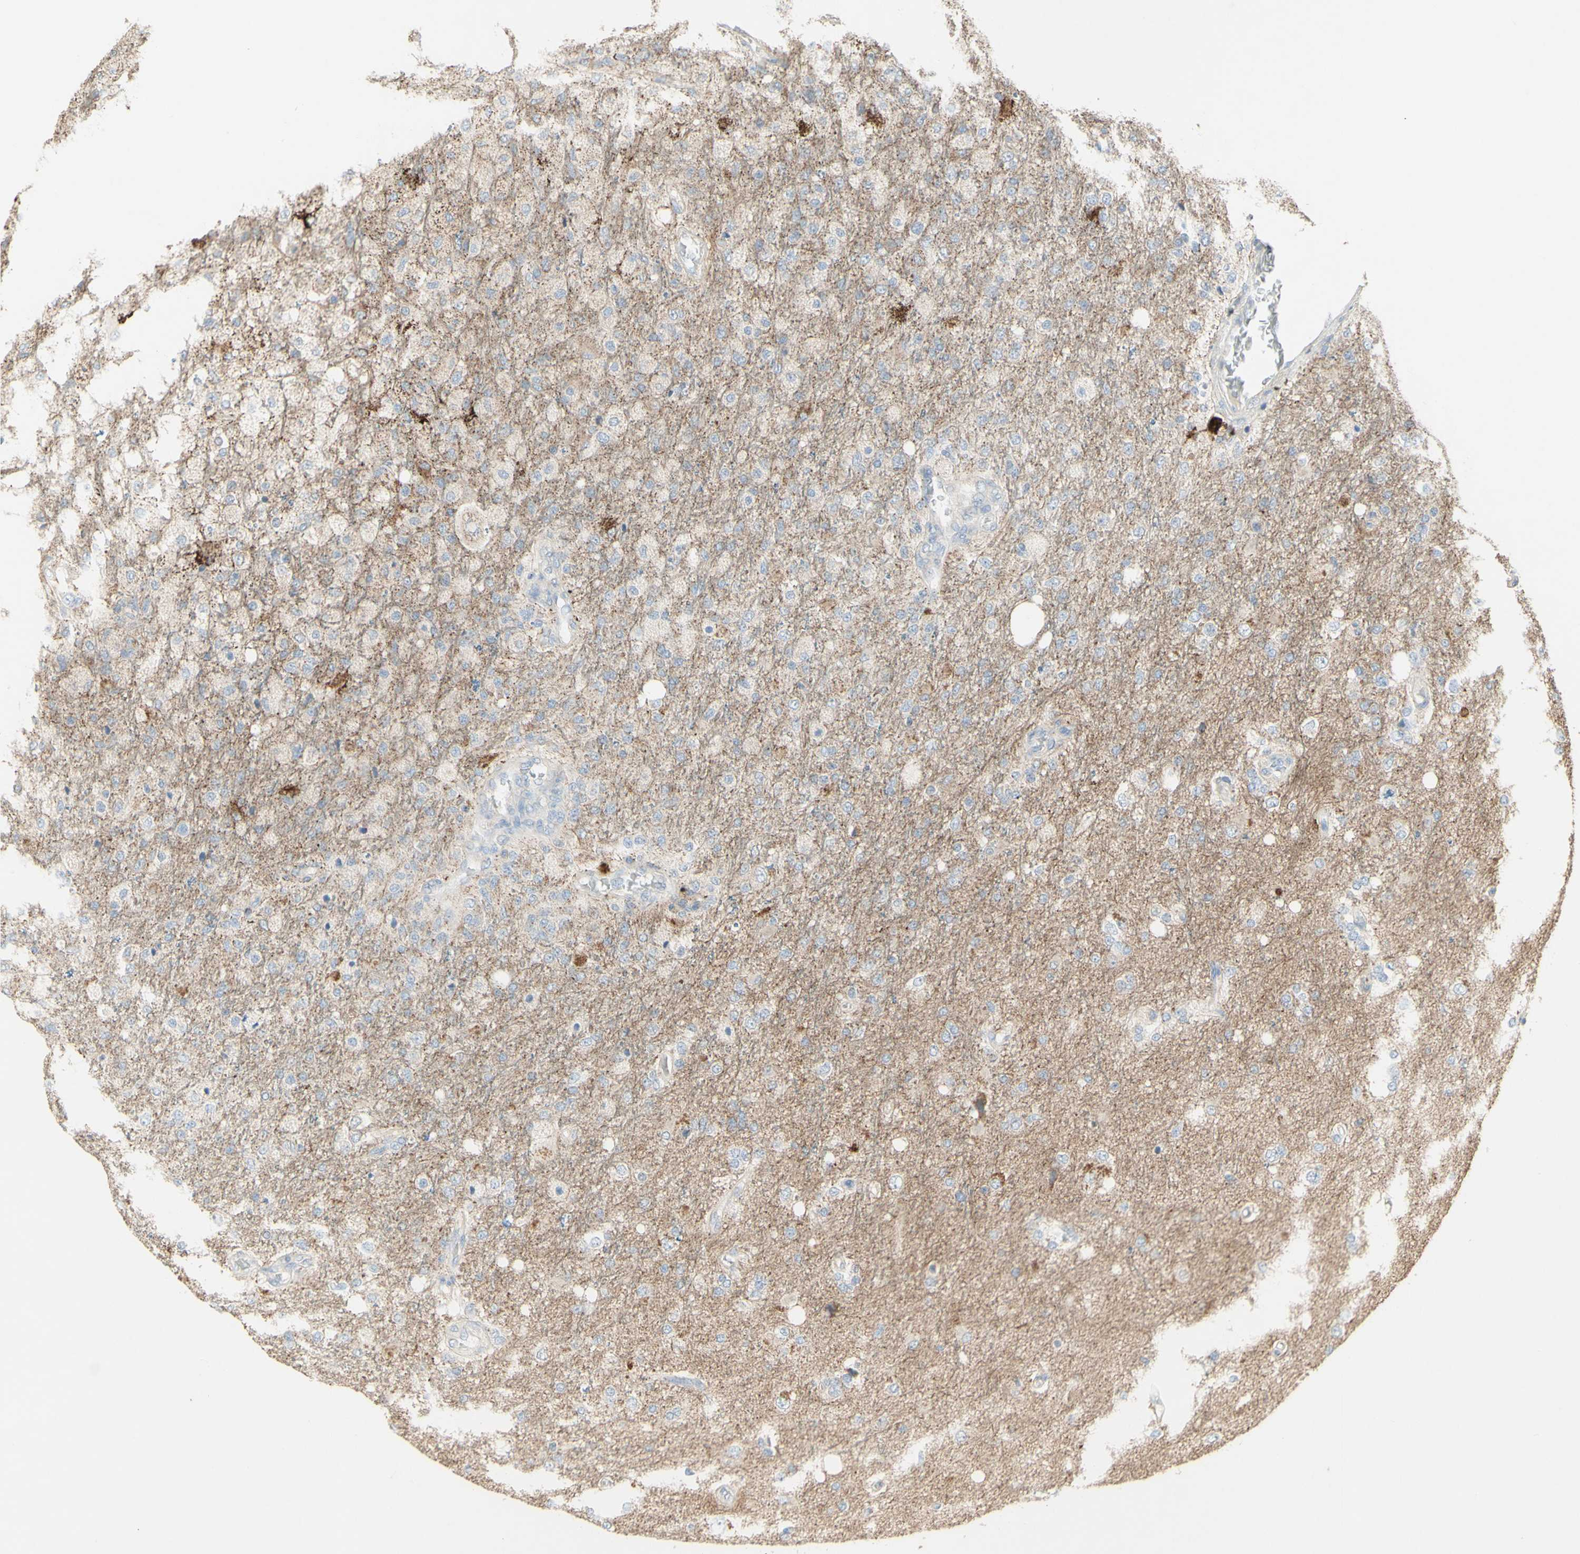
{"staining": {"intensity": "weak", "quantity": "<25%", "location": "cytoplasmic/membranous"}, "tissue": "glioma", "cell_type": "Tumor cells", "image_type": "cancer", "snomed": [{"axis": "morphology", "description": "Normal tissue, NOS"}, {"axis": "morphology", "description": "Glioma, malignant, High grade"}, {"axis": "topography", "description": "Cerebral cortex"}], "caption": "Human malignant high-grade glioma stained for a protein using immunohistochemistry (IHC) exhibits no expression in tumor cells.", "gene": "CNTNAP1", "patient": {"sex": "male", "age": 77}}